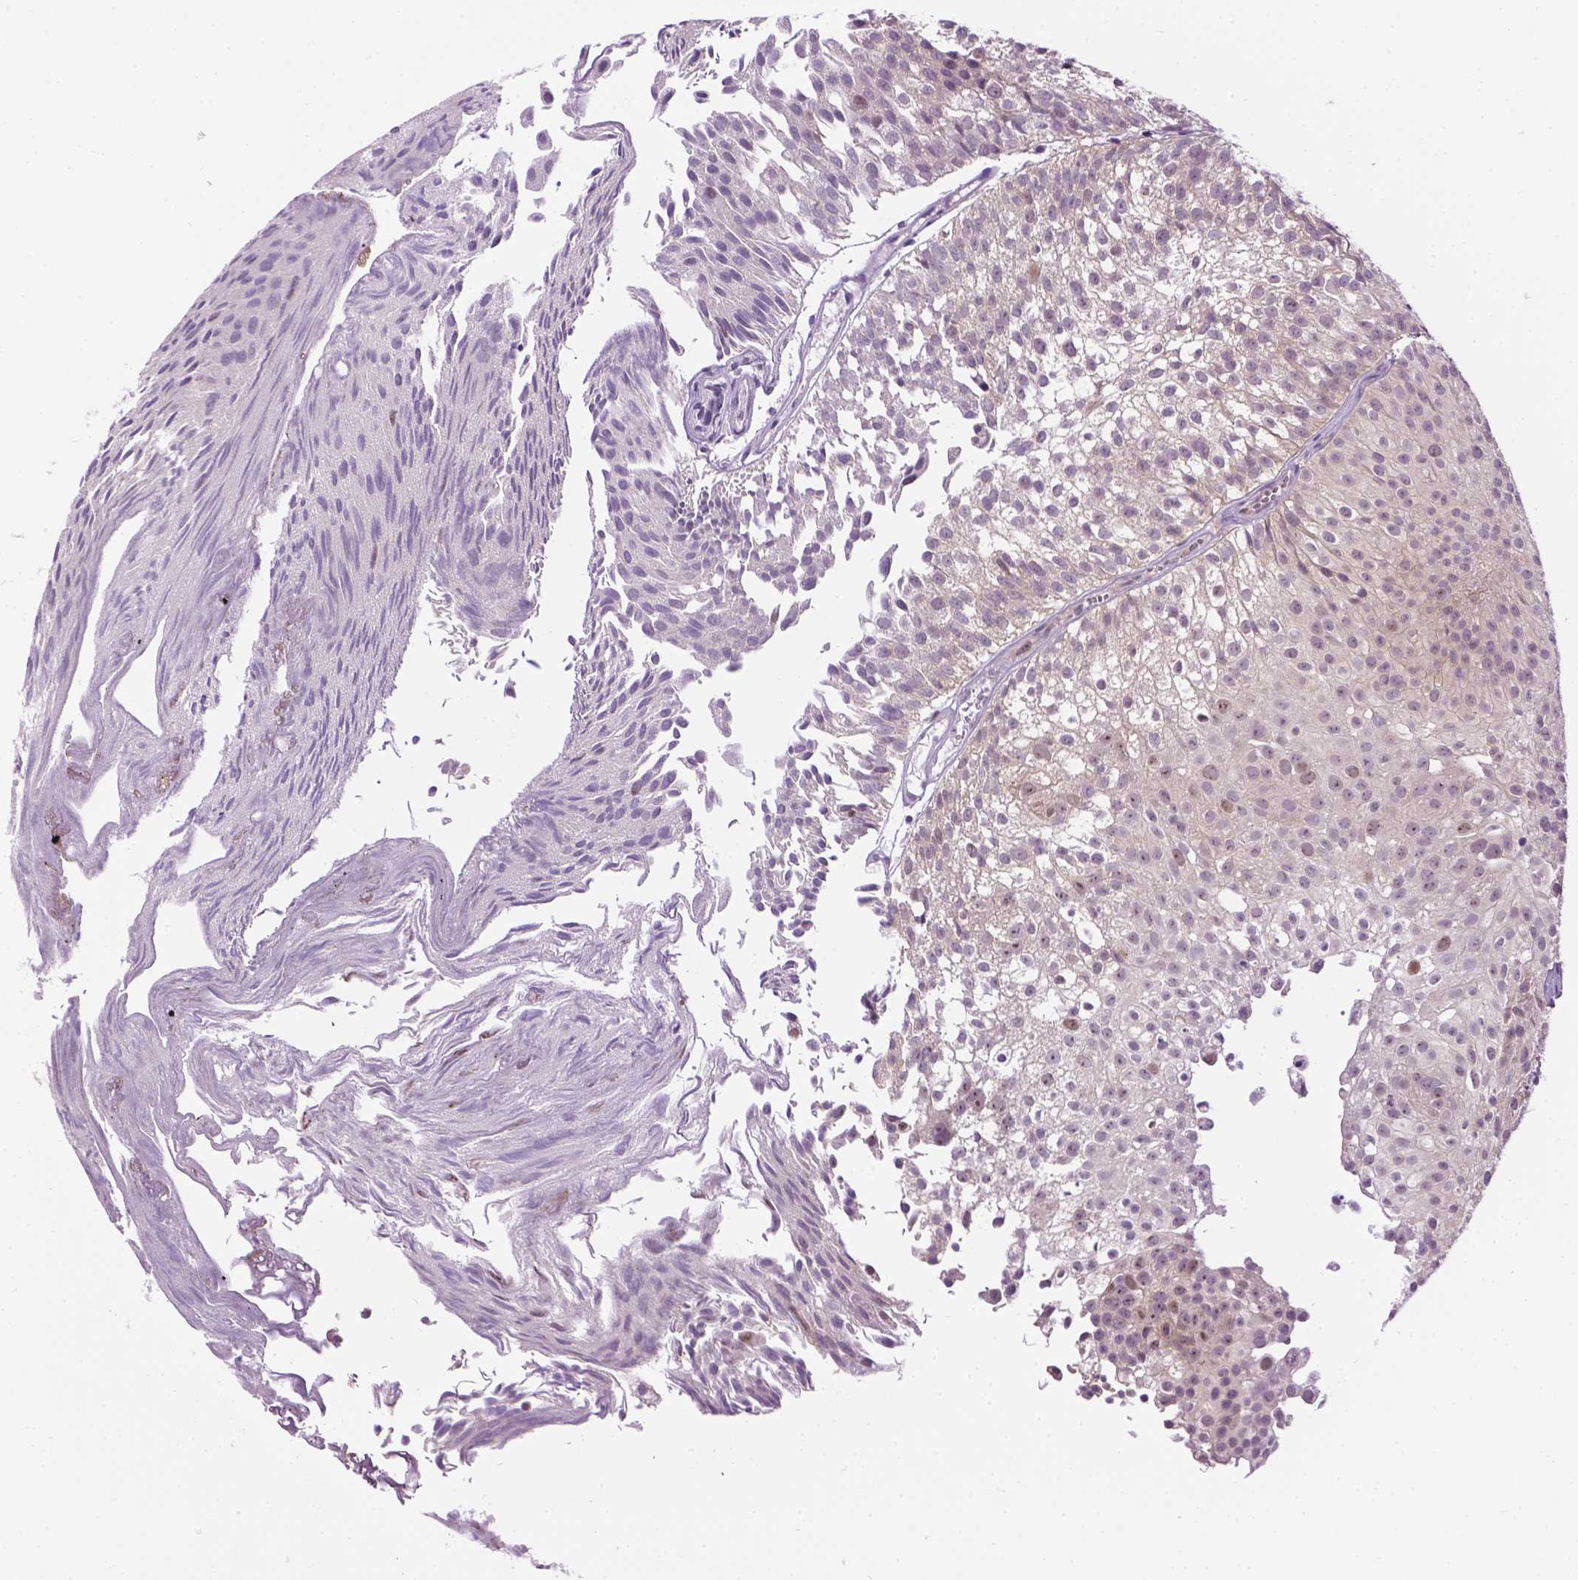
{"staining": {"intensity": "weak", "quantity": "<25%", "location": "nuclear"}, "tissue": "urothelial cancer", "cell_type": "Tumor cells", "image_type": "cancer", "snomed": [{"axis": "morphology", "description": "Urothelial carcinoma, Low grade"}, {"axis": "topography", "description": "Urinary bladder"}], "caption": "Tumor cells are negative for protein expression in human urothelial carcinoma (low-grade). The staining was performed using DAB (3,3'-diaminobenzidine) to visualize the protein expression in brown, while the nuclei were stained in blue with hematoxylin (Magnification: 20x).", "gene": "DENND4A", "patient": {"sex": "male", "age": 70}}